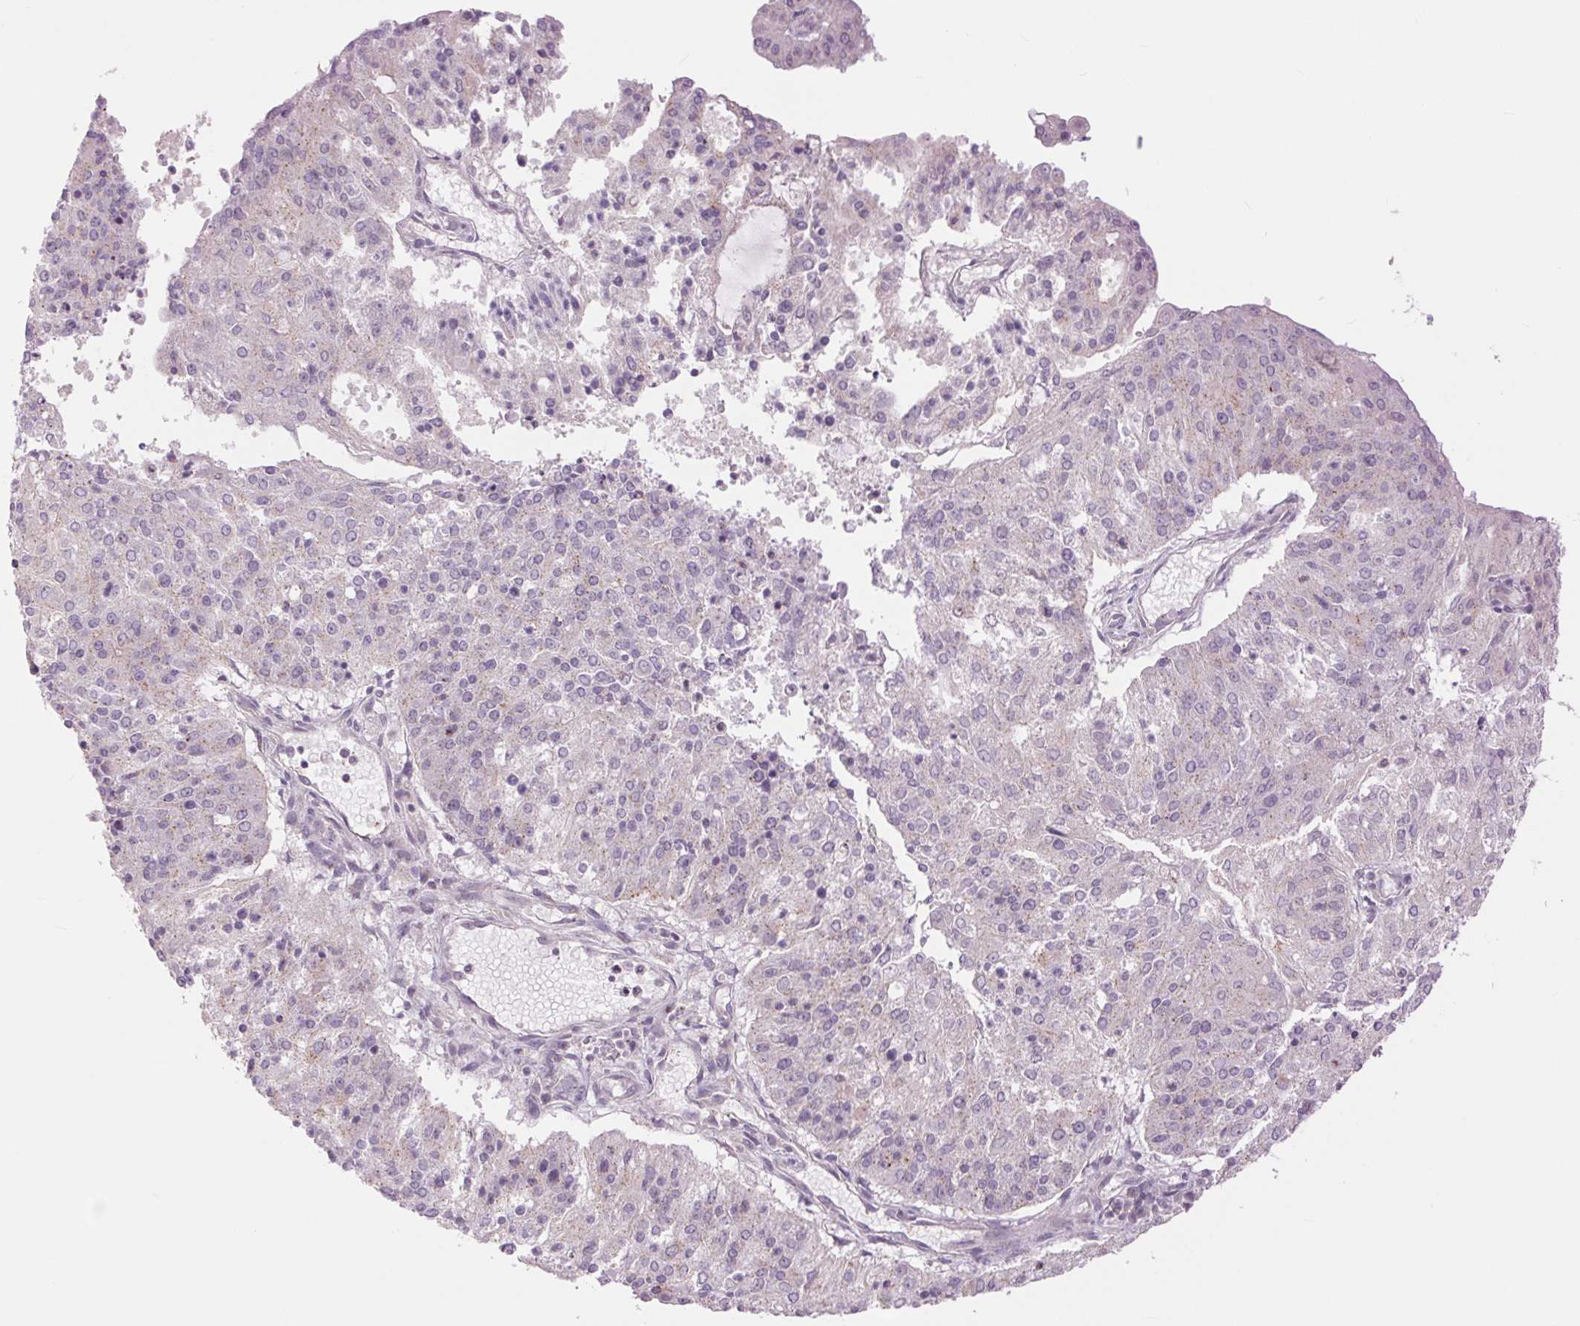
{"staining": {"intensity": "negative", "quantity": "none", "location": "none"}, "tissue": "endometrial cancer", "cell_type": "Tumor cells", "image_type": "cancer", "snomed": [{"axis": "morphology", "description": "Adenocarcinoma, NOS"}, {"axis": "topography", "description": "Endometrium"}], "caption": "DAB (3,3'-diaminobenzidine) immunohistochemical staining of endometrial cancer (adenocarcinoma) exhibits no significant expression in tumor cells.", "gene": "CTNNA3", "patient": {"sex": "female", "age": 82}}